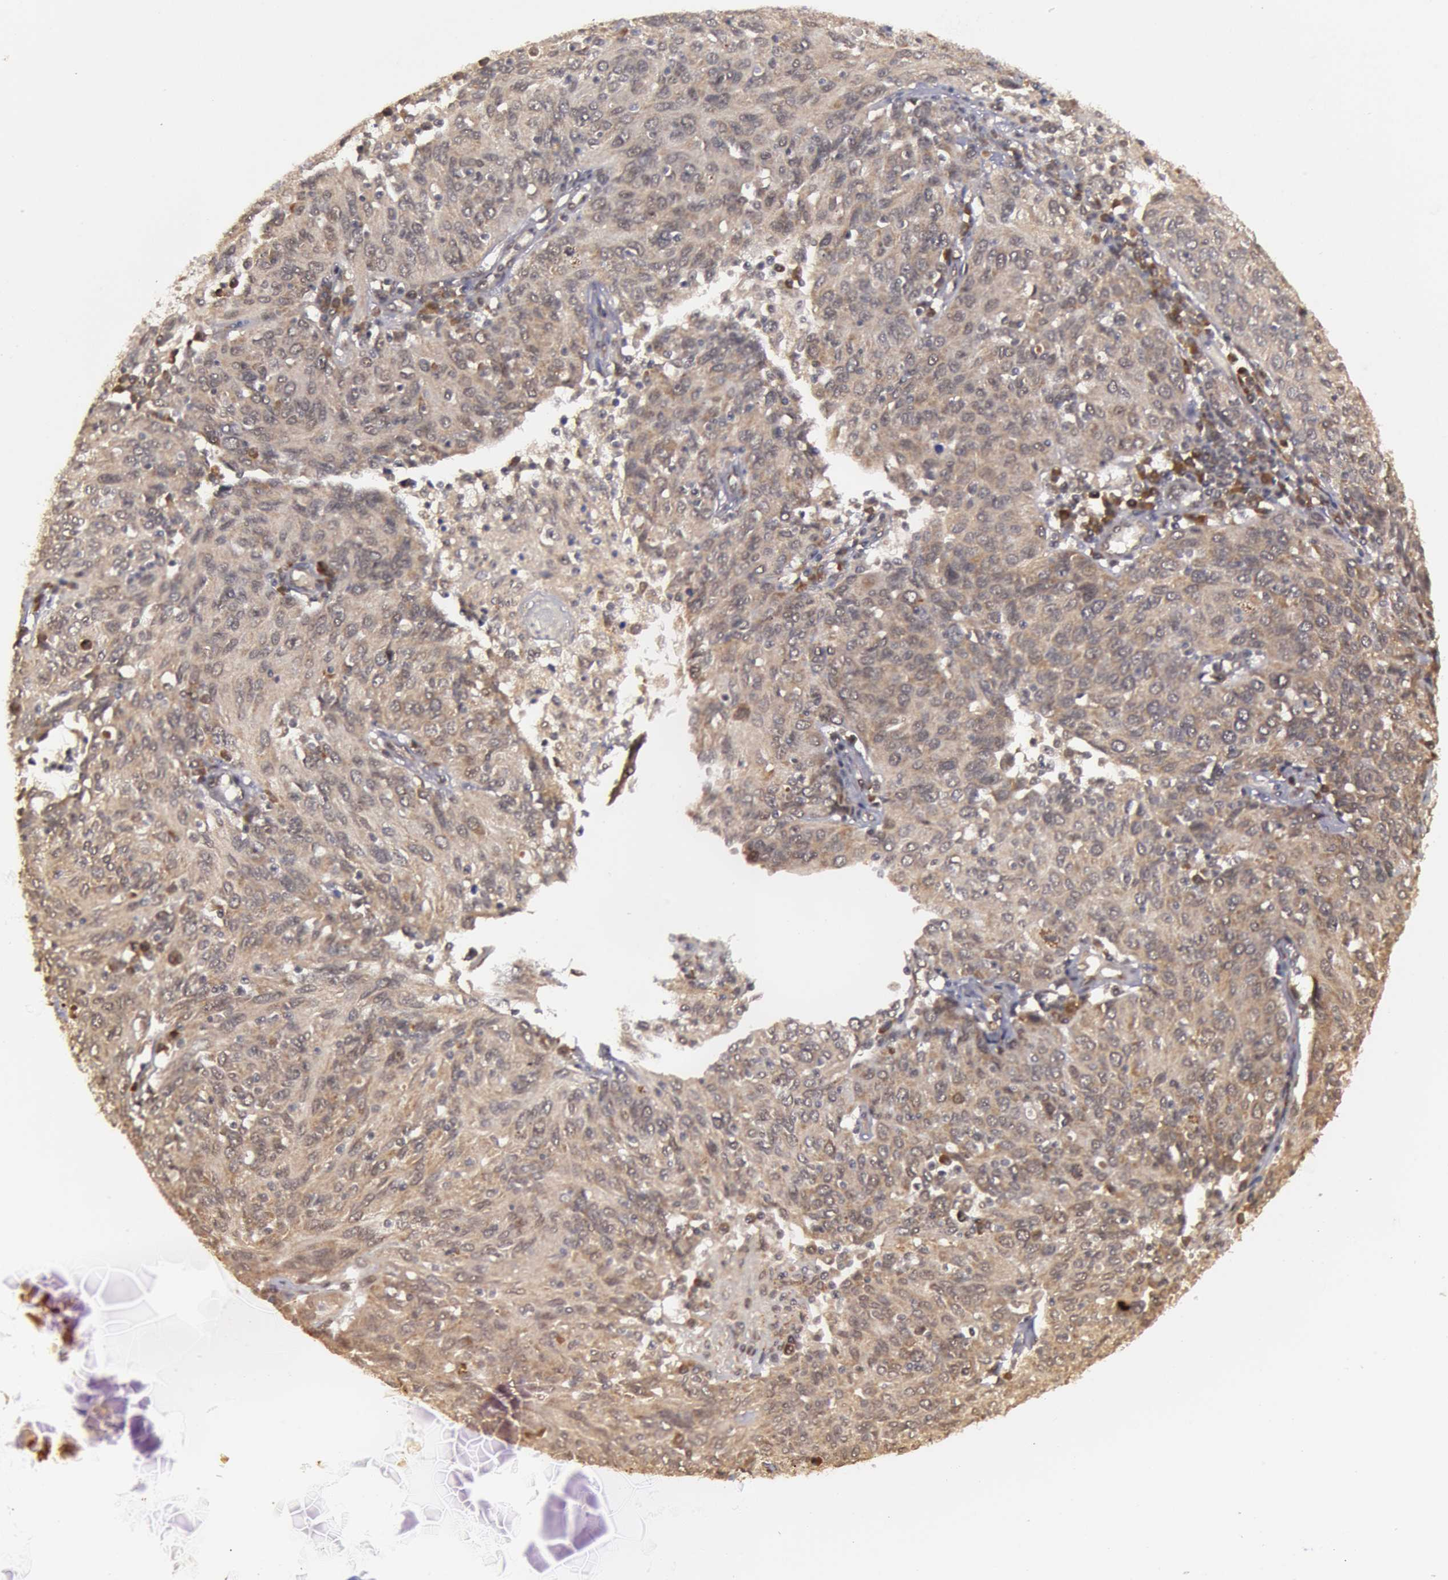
{"staining": {"intensity": "weak", "quantity": "25%-75%", "location": "cytoplasmic/membranous"}, "tissue": "ovarian cancer", "cell_type": "Tumor cells", "image_type": "cancer", "snomed": [{"axis": "morphology", "description": "Carcinoma, endometroid"}, {"axis": "topography", "description": "Ovary"}], "caption": "Protein staining exhibits weak cytoplasmic/membranous staining in approximately 25%-75% of tumor cells in ovarian endometroid carcinoma.", "gene": "GLIS1", "patient": {"sex": "female", "age": 50}}